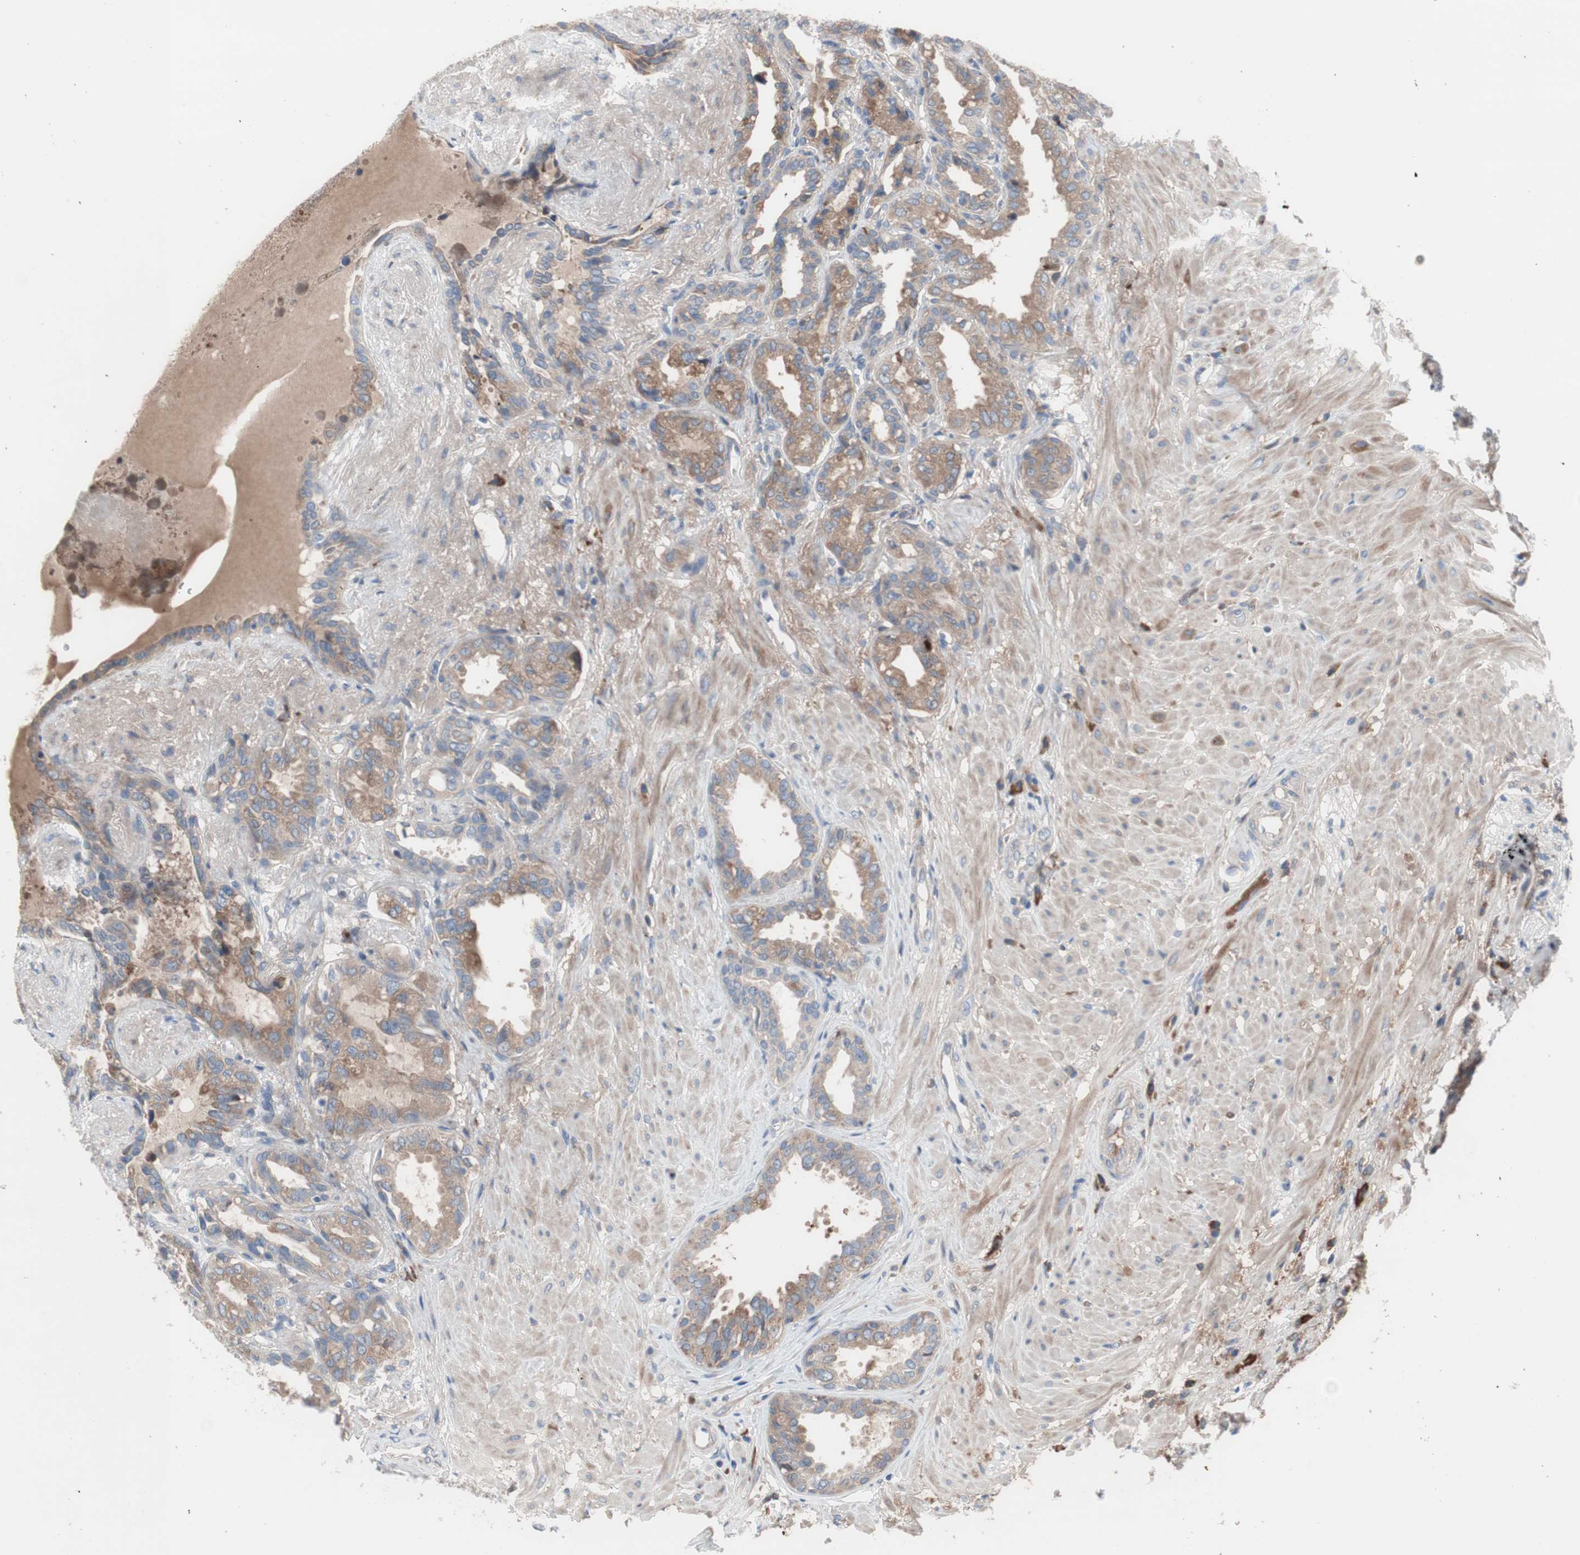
{"staining": {"intensity": "weak", "quantity": ">75%", "location": "cytoplasmic/membranous"}, "tissue": "seminal vesicle", "cell_type": "Glandular cells", "image_type": "normal", "snomed": [{"axis": "morphology", "description": "Normal tissue, NOS"}, {"axis": "topography", "description": "Seminal veicle"}], "caption": "Seminal vesicle stained with a brown dye displays weak cytoplasmic/membranous positive expression in about >75% of glandular cells.", "gene": "KANSL1", "patient": {"sex": "male", "age": 61}}